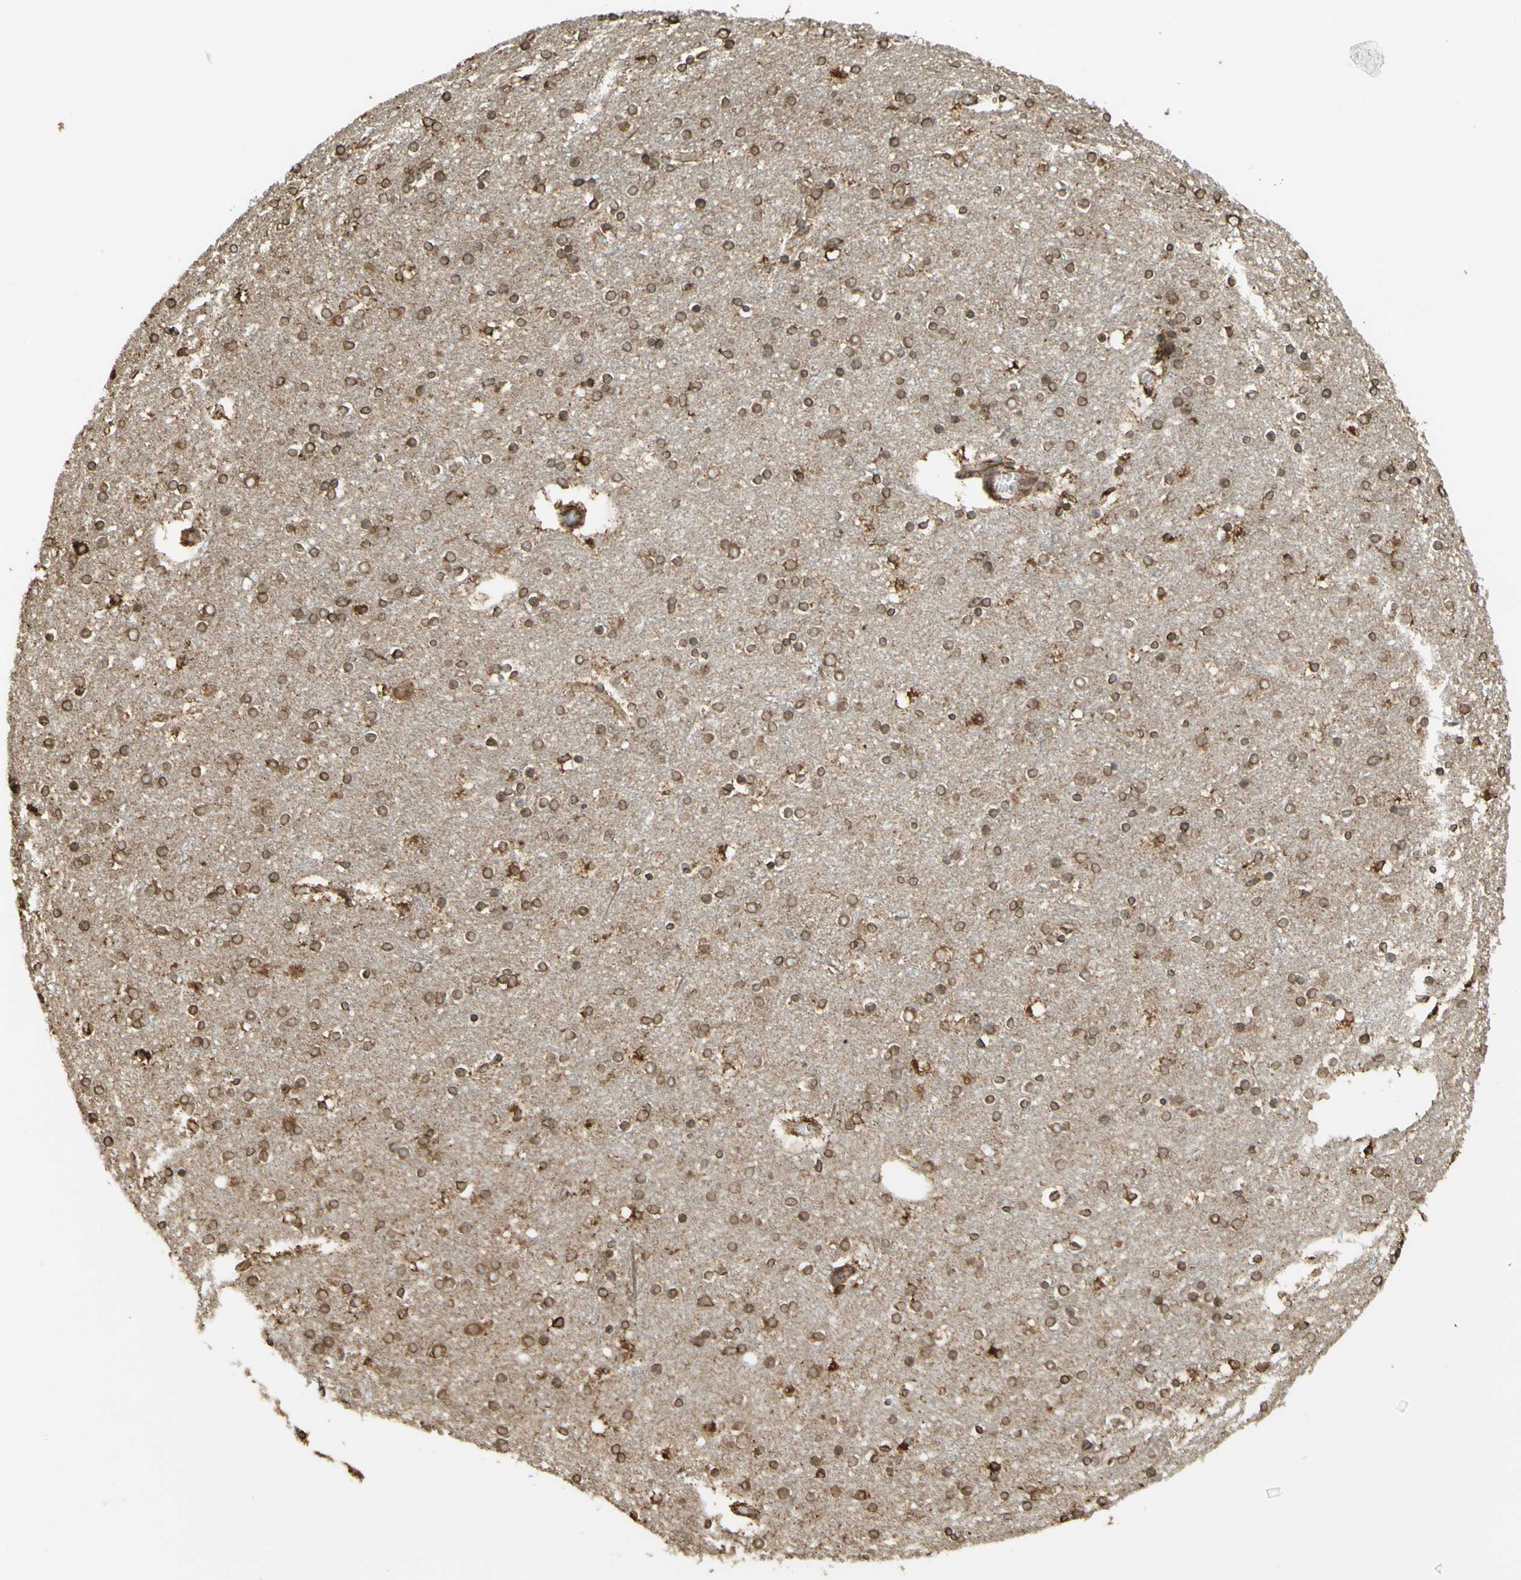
{"staining": {"intensity": "moderate", "quantity": ">75%", "location": "cytoplasmic/membranous"}, "tissue": "cerebral cortex", "cell_type": "Endothelial cells", "image_type": "normal", "snomed": [{"axis": "morphology", "description": "Normal tissue, NOS"}, {"axis": "topography", "description": "Cerebral cortex"}], "caption": "Moderate cytoplasmic/membranous positivity for a protein is appreciated in approximately >75% of endothelial cells of unremarkable cerebral cortex using IHC.", "gene": "CANX", "patient": {"sex": "female", "age": 54}}